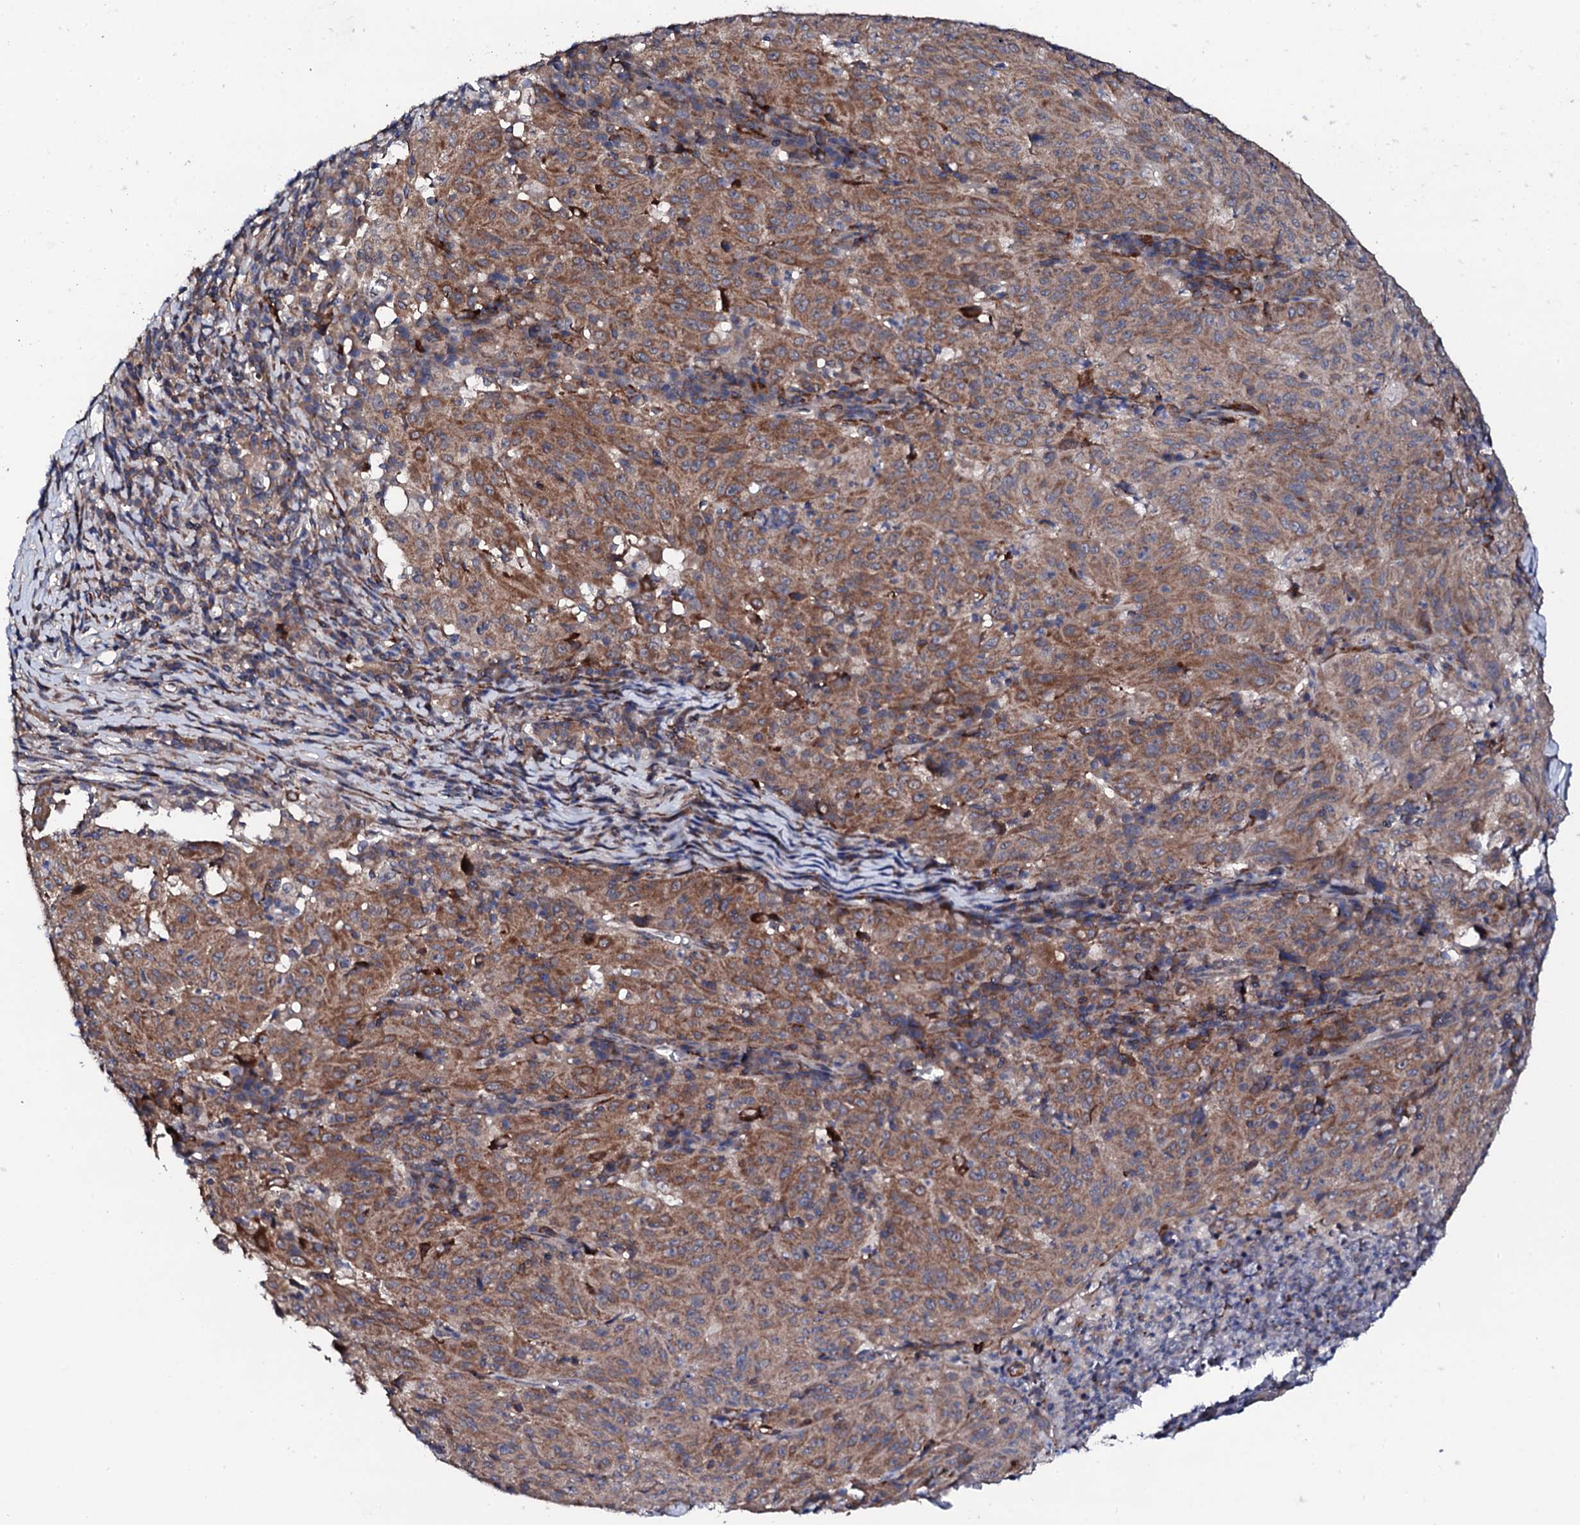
{"staining": {"intensity": "moderate", "quantity": ">75%", "location": "cytoplasmic/membranous"}, "tissue": "pancreatic cancer", "cell_type": "Tumor cells", "image_type": "cancer", "snomed": [{"axis": "morphology", "description": "Adenocarcinoma, NOS"}, {"axis": "topography", "description": "Pancreas"}], "caption": "Protein expression by immunohistochemistry (IHC) displays moderate cytoplasmic/membranous expression in approximately >75% of tumor cells in adenocarcinoma (pancreatic).", "gene": "COG4", "patient": {"sex": "male", "age": 63}}